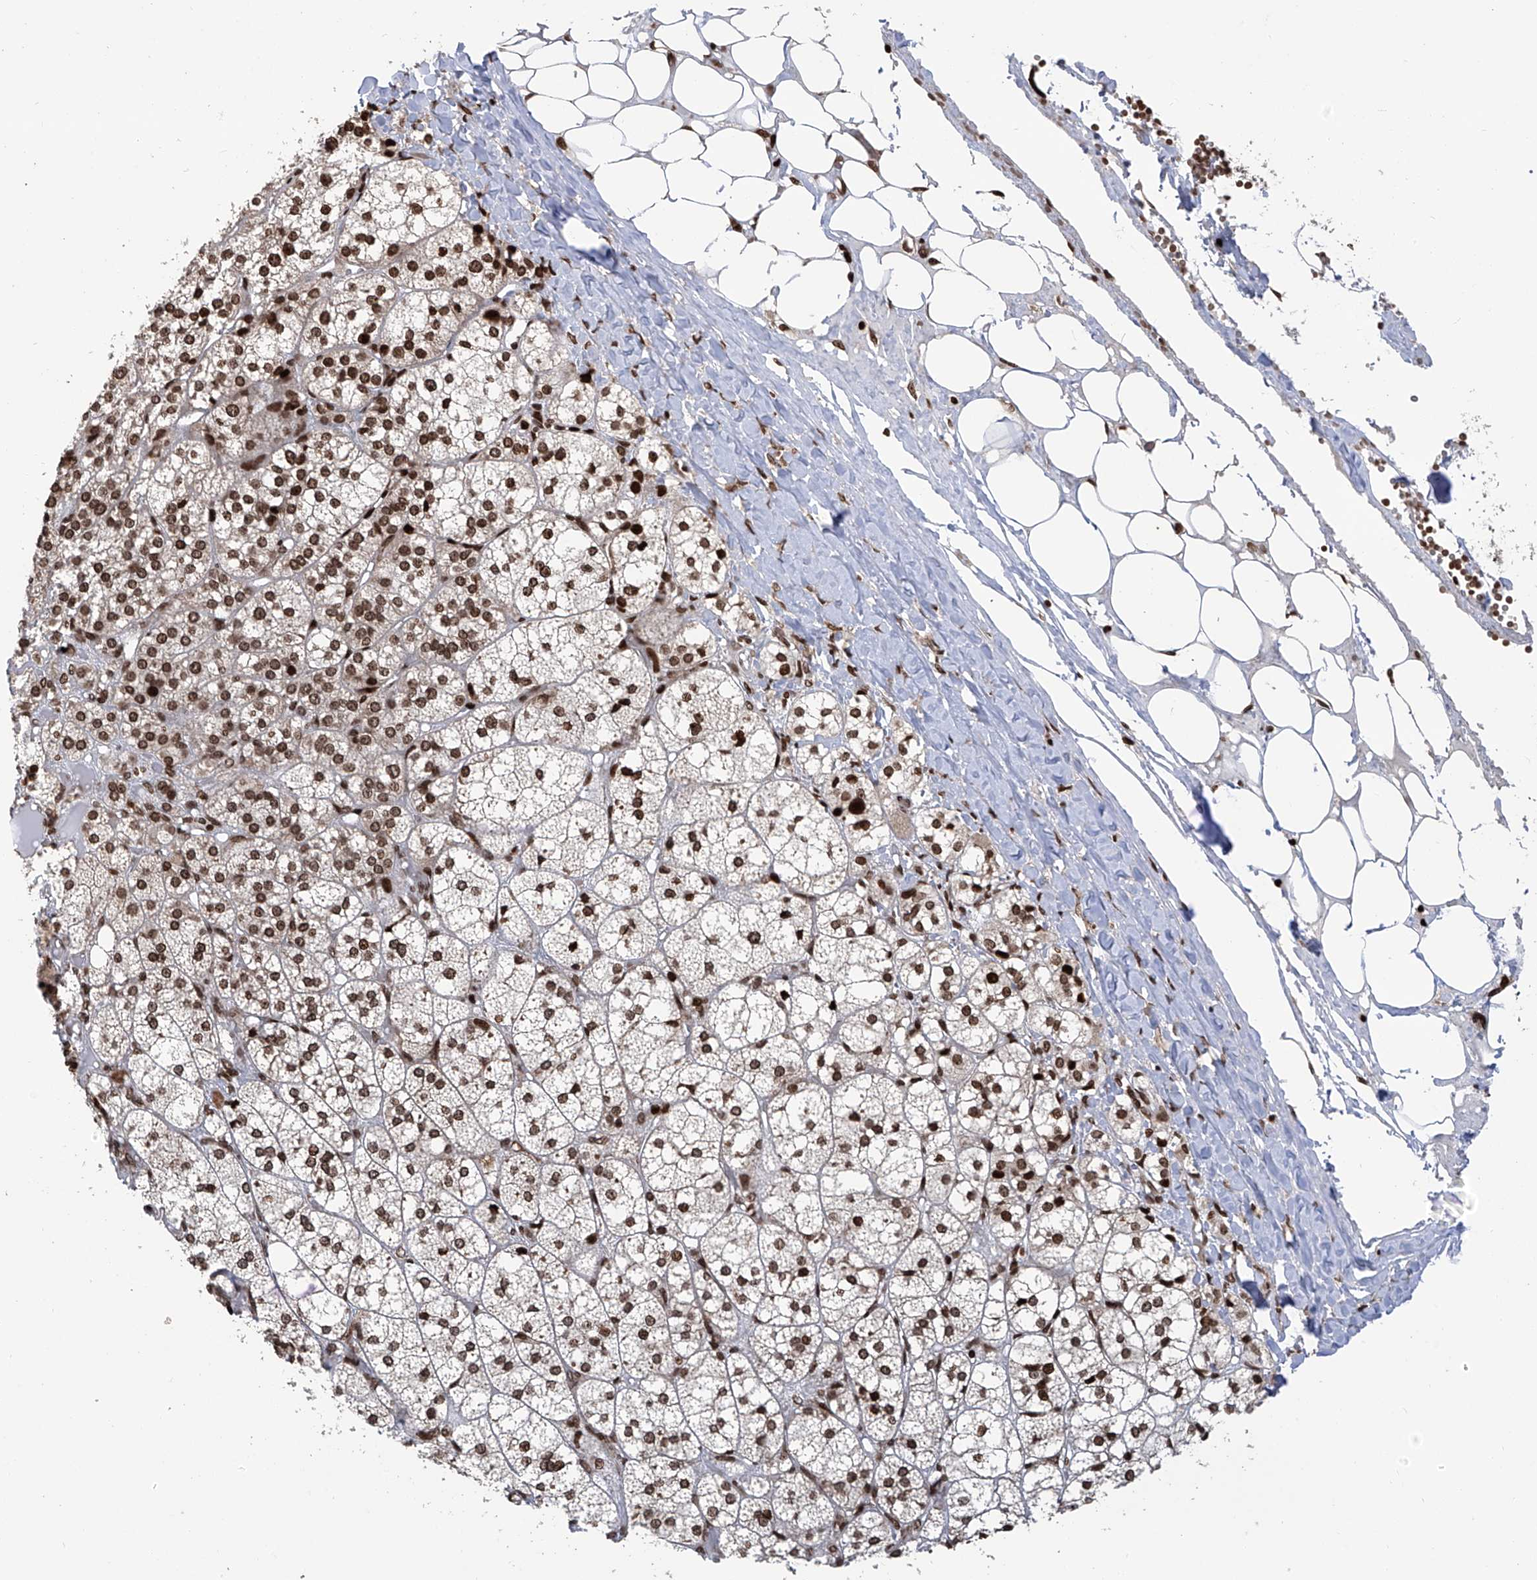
{"staining": {"intensity": "strong", "quantity": ">75%", "location": "nuclear"}, "tissue": "adrenal gland", "cell_type": "Glandular cells", "image_type": "normal", "snomed": [{"axis": "morphology", "description": "Normal tissue, NOS"}, {"axis": "topography", "description": "Adrenal gland"}], "caption": "Immunohistochemical staining of benign human adrenal gland reveals high levels of strong nuclear staining in about >75% of glandular cells. (DAB (3,3'-diaminobenzidine) = brown stain, brightfield microscopy at high magnification).", "gene": "PAK1IP1", "patient": {"sex": "female", "age": 61}}